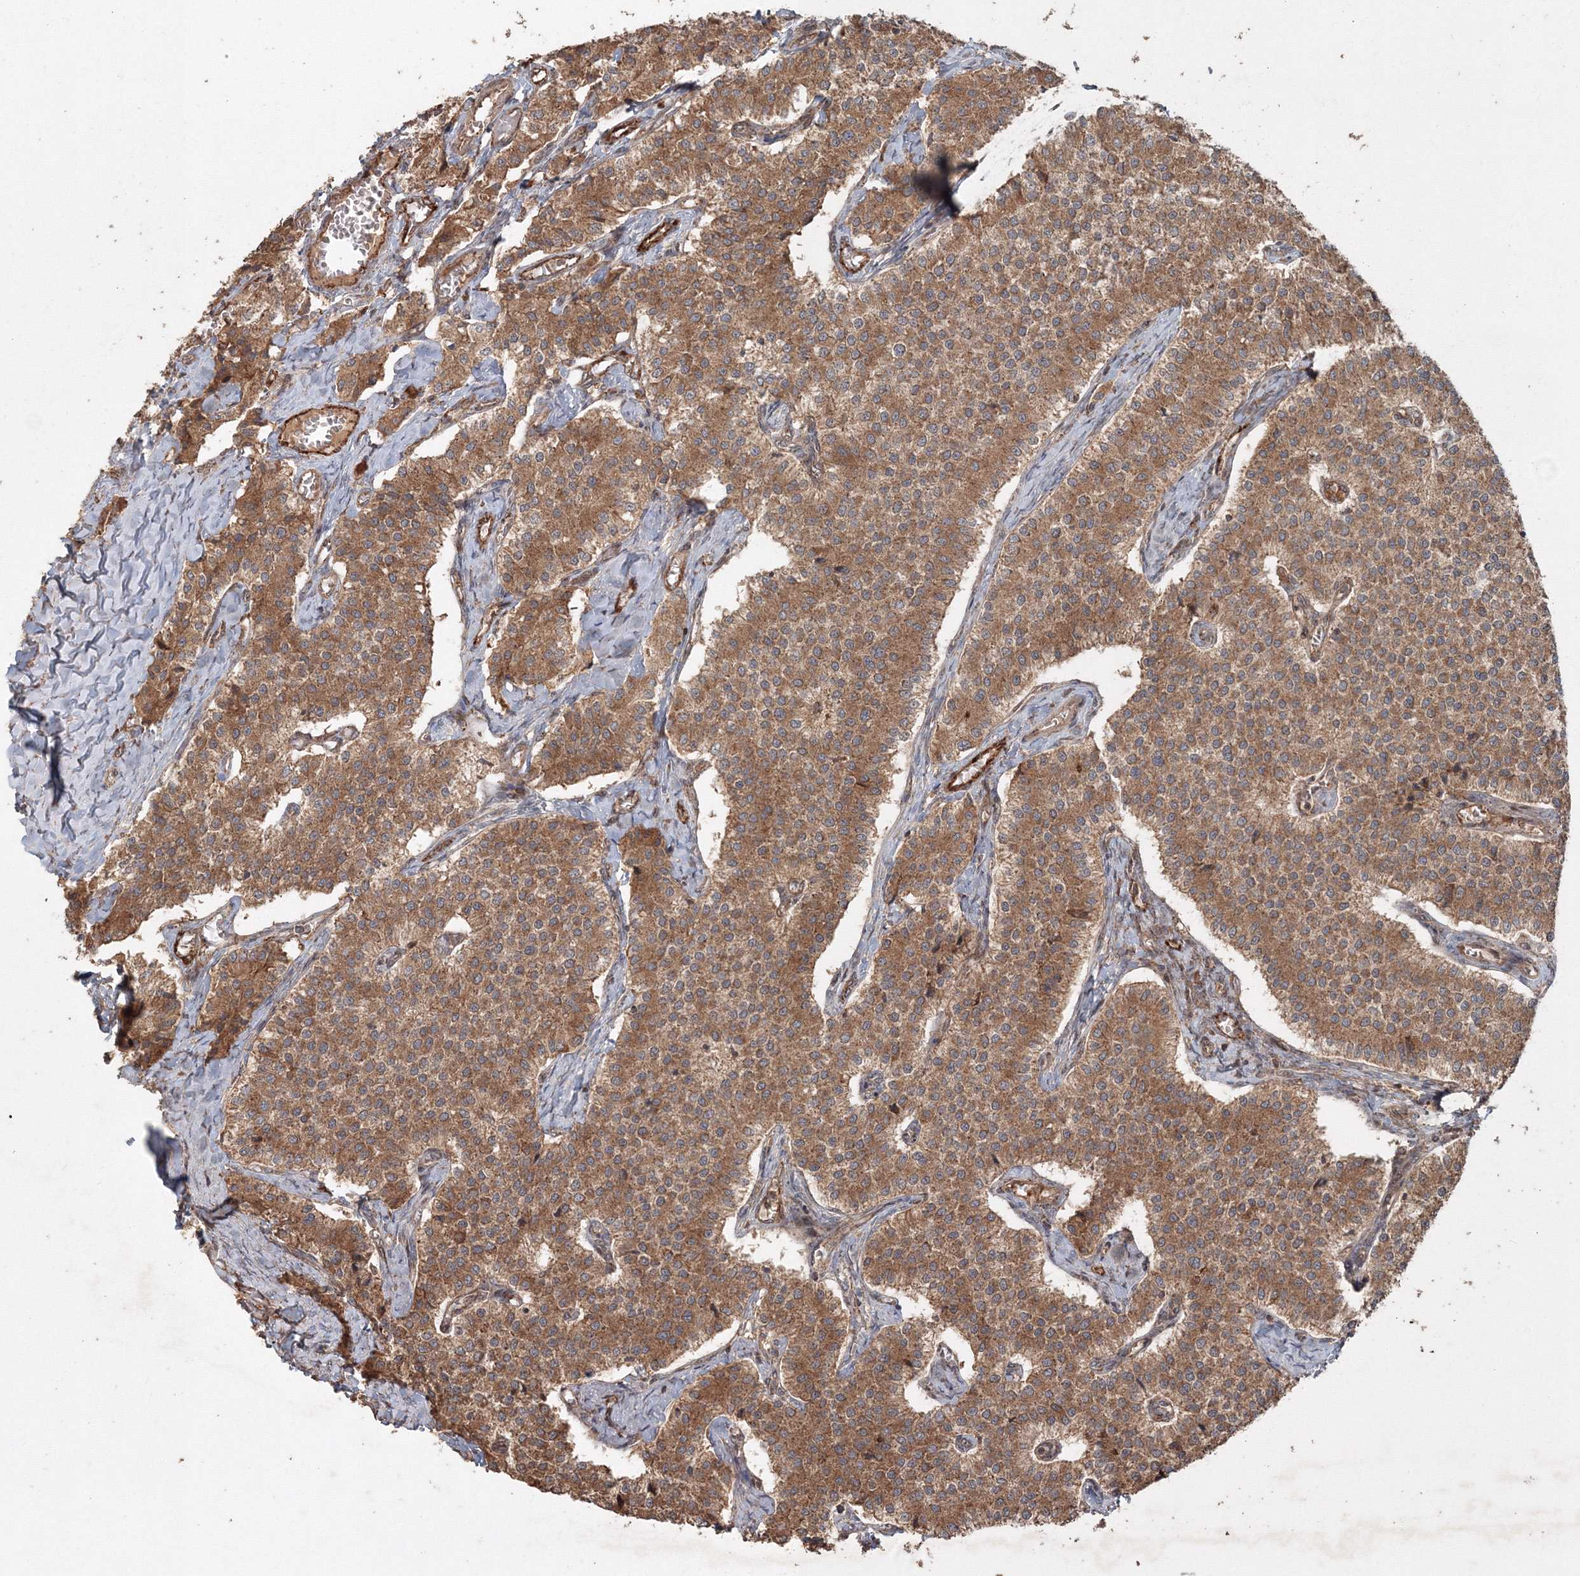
{"staining": {"intensity": "moderate", "quantity": ">75%", "location": "cytoplasmic/membranous"}, "tissue": "carcinoid", "cell_type": "Tumor cells", "image_type": "cancer", "snomed": [{"axis": "morphology", "description": "Carcinoid, malignant, NOS"}, {"axis": "topography", "description": "Colon"}], "caption": "A brown stain highlights moderate cytoplasmic/membranous positivity of a protein in carcinoid tumor cells.", "gene": "ANAPC16", "patient": {"sex": "female", "age": 52}}